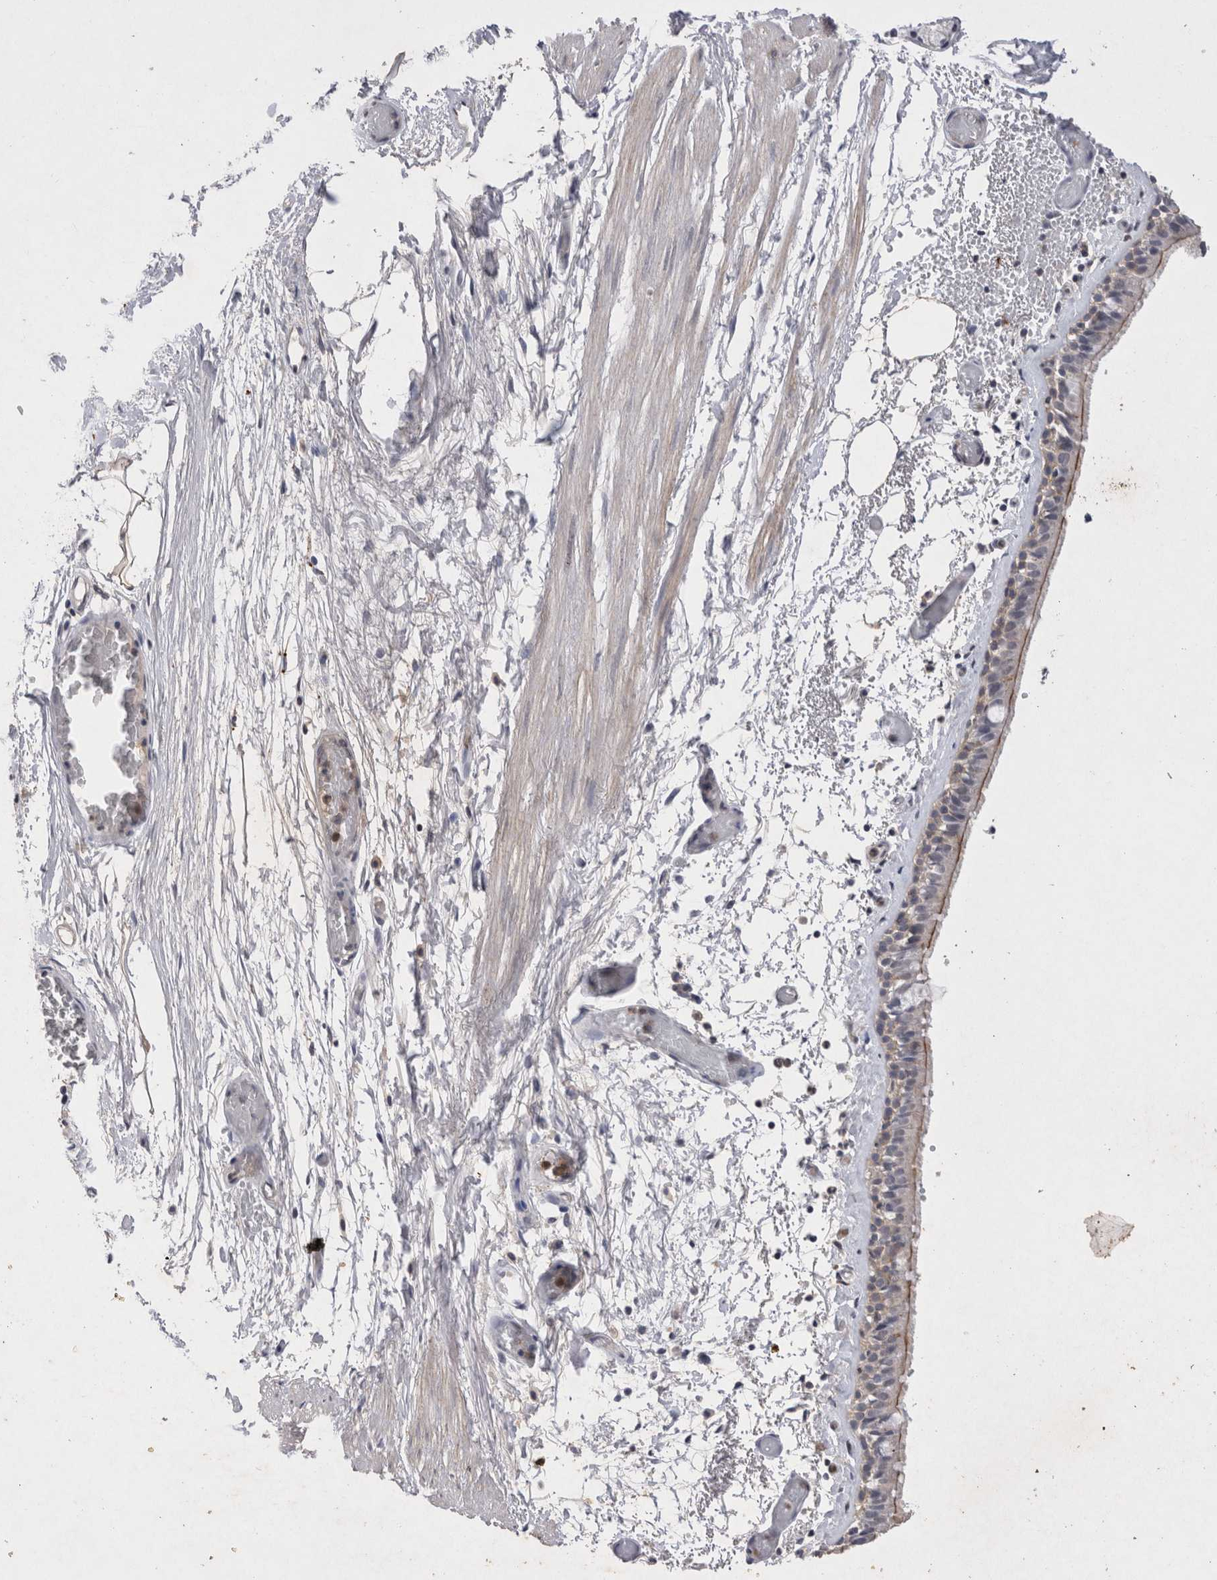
{"staining": {"intensity": "weak", "quantity": "25%-75%", "location": "cytoplasmic/membranous"}, "tissue": "bronchus", "cell_type": "Respiratory epithelial cells", "image_type": "normal", "snomed": [{"axis": "morphology", "description": "Normal tissue, NOS"}, {"axis": "topography", "description": "Bronchus"}, {"axis": "topography", "description": "Lung"}], "caption": "Immunohistochemistry of unremarkable bronchus displays low levels of weak cytoplasmic/membranous expression in about 25%-75% of respiratory epithelial cells.", "gene": "RASSF3", "patient": {"sex": "male", "age": 56}}